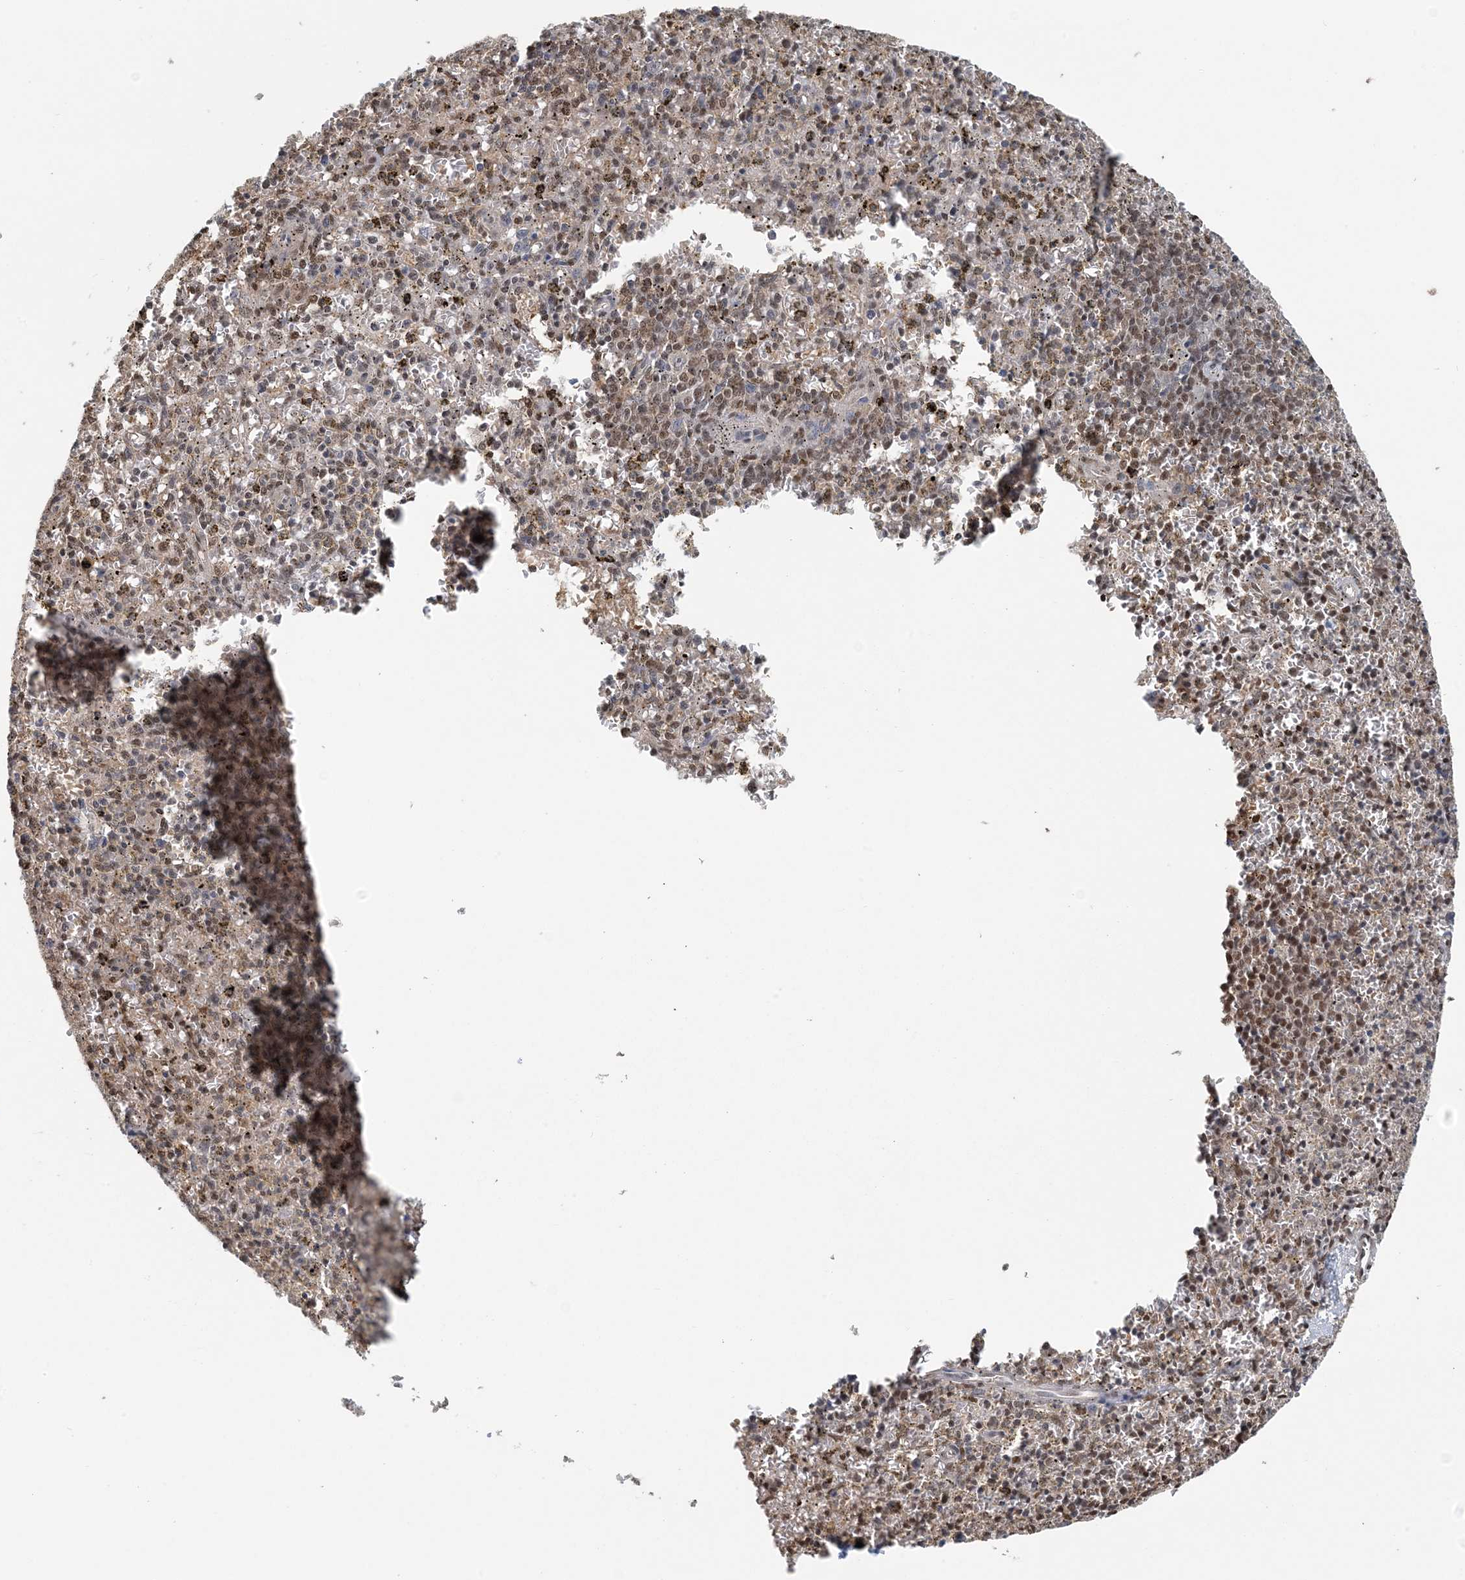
{"staining": {"intensity": "moderate", "quantity": "25%-75%", "location": "cytoplasmic/membranous"}, "tissue": "spleen", "cell_type": "Cells in red pulp", "image_type": "normal", "snomed": [{"axis": "morphology", "description": "Normal tissue, NOS"}, {"axis": "topography", "description": "Spleen"}], "caption": "Brown immunohistochemical staining in unremarkable human spleen demonstrates moderate cytoplasmic/membranous expression in approximately 25%-75% of cells in red pulp. Using DAB (brown) and hematoxylin (blue) stains, captured at high magnification using brightfield microscopy.", "gene": "HIKESHI", "patient": {"sex": "male", "age": 72}}